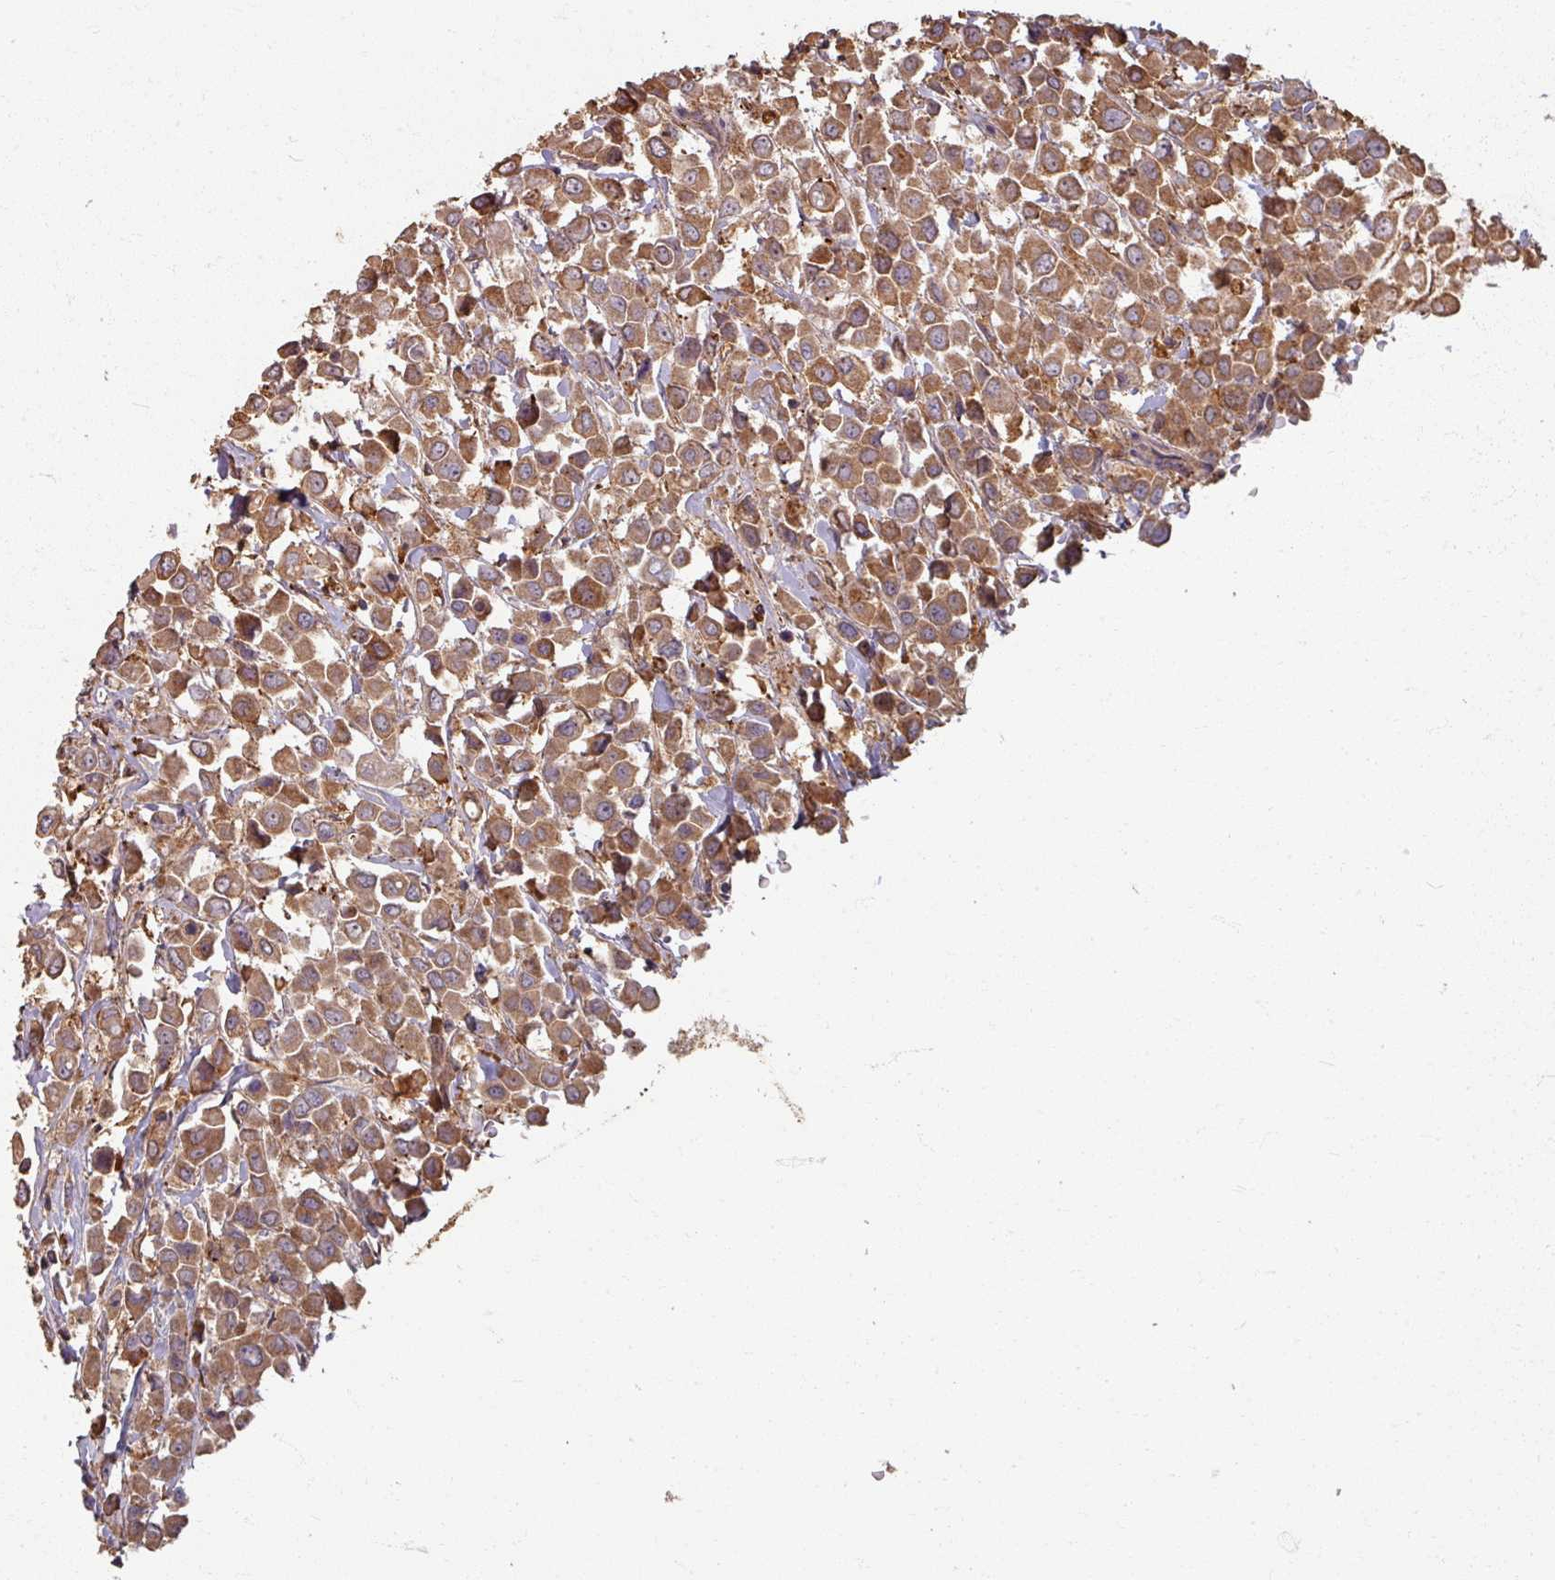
{"staining": {"intensity": "moderate", "quantity": ">75%", "location": "cytoplasmic/membranous"}, "tissue": "breast cancer", "cell_type": "Tumor cells", "image_type": "cancer", "snomed": [{"axis": "morphology", "description": "Duct carcinoma"}, {"axis": "topography", "description": "Breast"}], "caption": "IHC of human invasive ductal carcinoma (breast) shows medium levels of moderate cytoplasmic/membranous positivity in about >75% of tumor cells. The staining was performed using DAB (3,3'-diaminobenzidine), with brown indicating positive protein expression. Nuclei are stained blue with hematoxylin.", "gene": "CCDC68", "patient": {"sex": "female", "age": 61}}